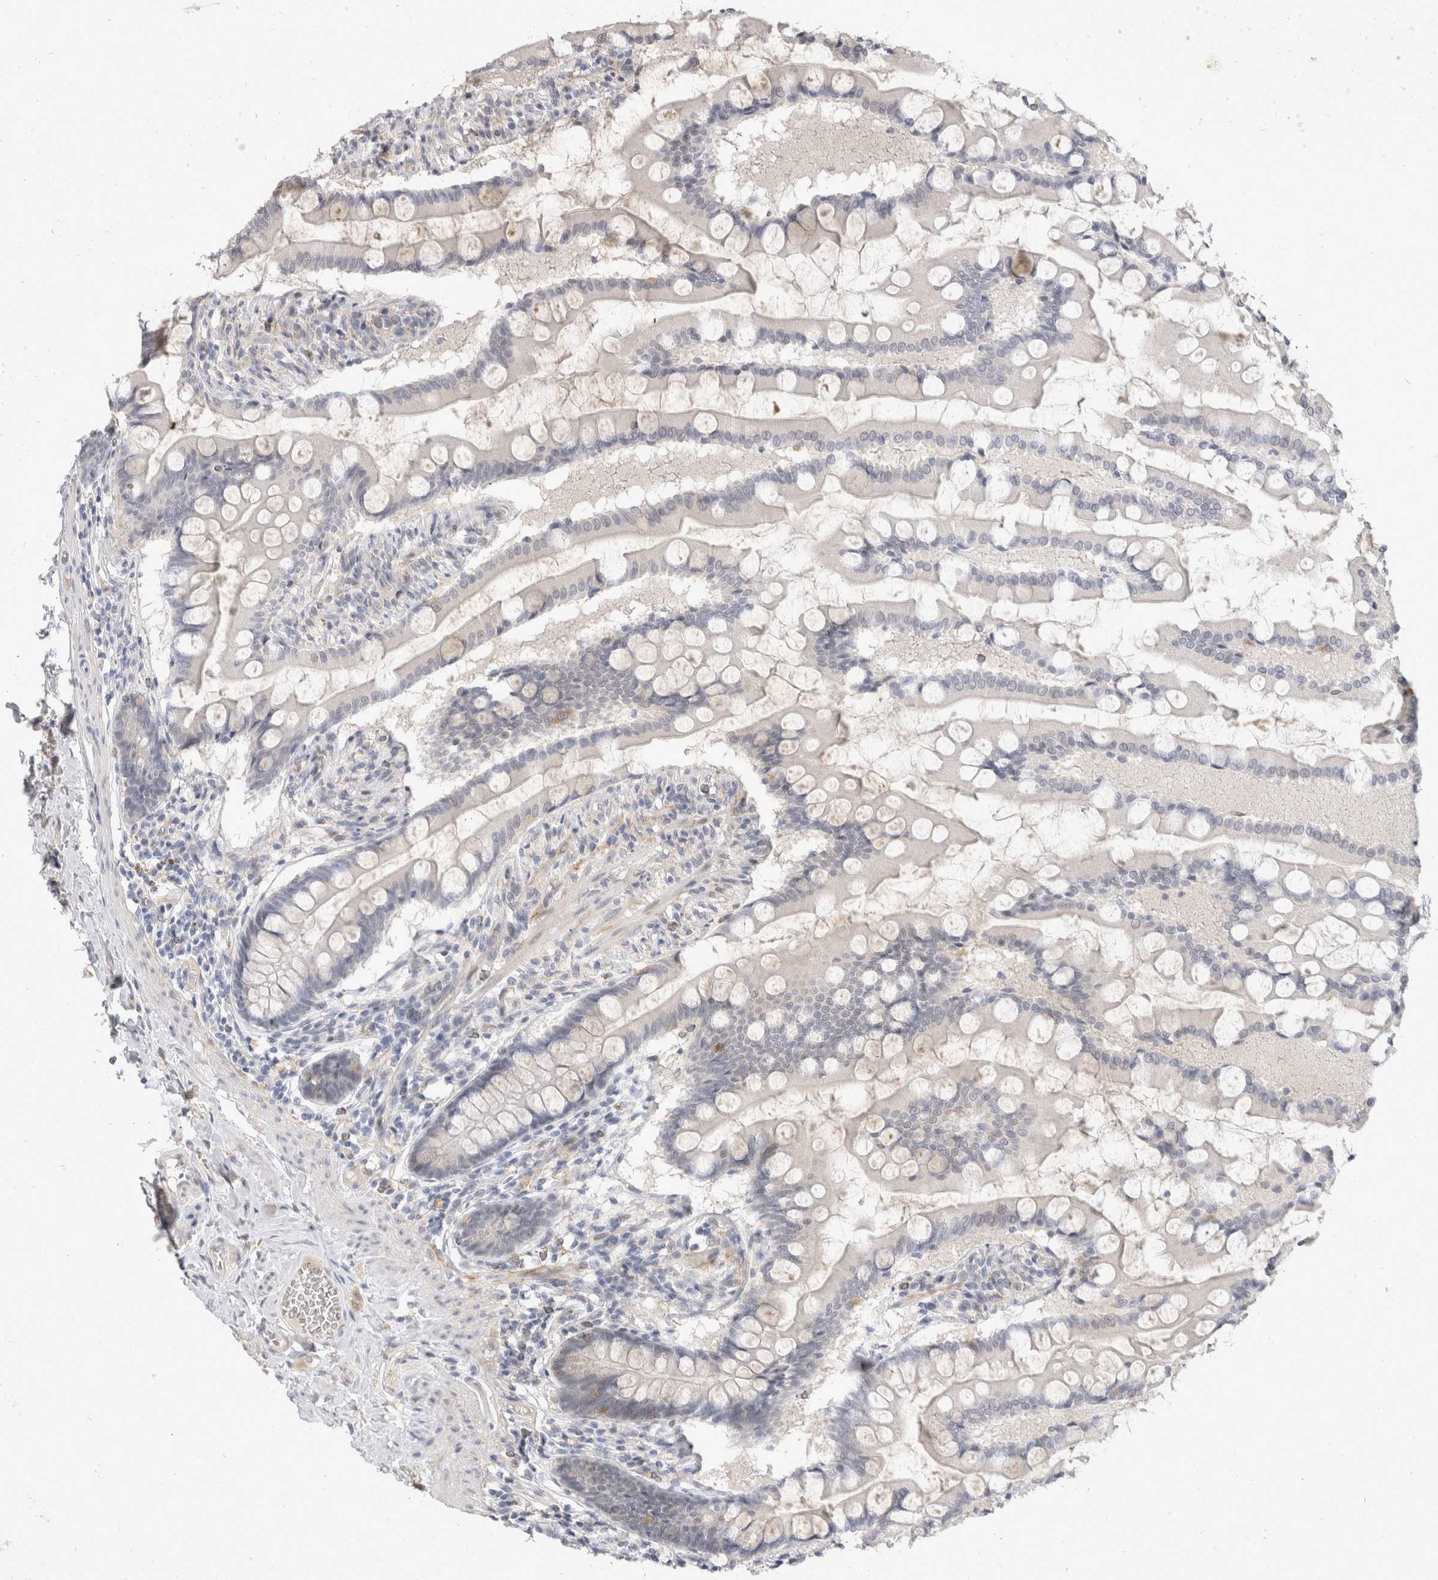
{"staining": {"intensity": "weak", "quantity": "25%-75%", "location": "cytoplasmic/membranous"}, "tissue": "small intestine", "cell_type": "Glandular cells", "image_type": "normal", "snomed": [{"axis": "morphology", "description": "Normal tissue, NOS"}, {"axis": "topography", "description": "Small intestine"}], "caption": "Immunohistochemical staining of normal human small intestine exhibits low levels of weak cytoplasmic/membranous staining in approximately 25%-75% of glandular cells. (Brightfield microscopy of DAB IHC at high magnification).", "gene": "TOM1L2", "patient": {"sex": "male", "age": 41}}